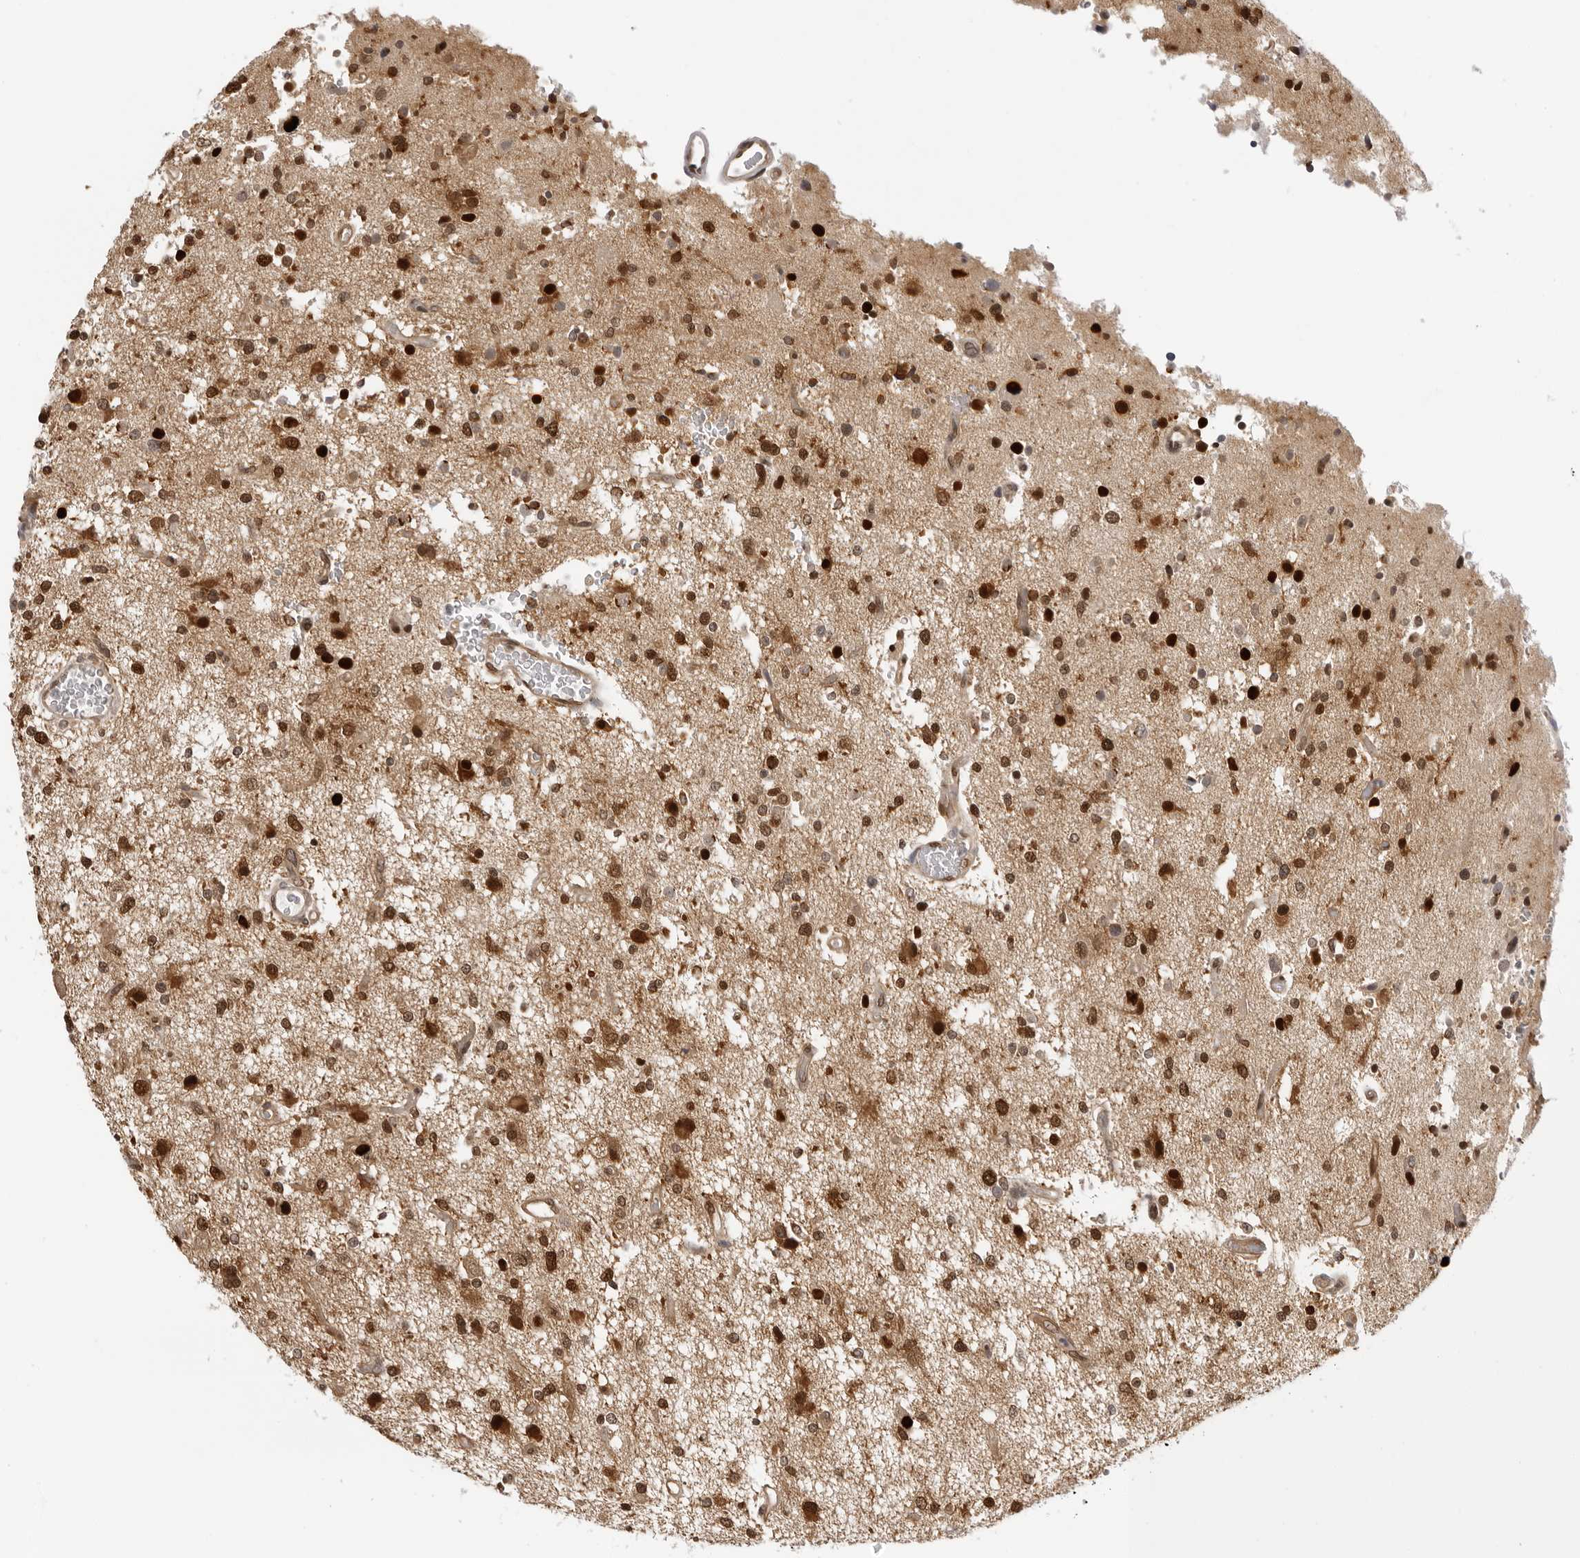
{"staining": {"intensity": "strong", "quantity": ">75%", "location": "cytoplasmic/membranous,nuclear"}, "tissue": "glioma", "cell_type": "Tumor cells", "image_type": "cancer", "snomed": [{"axis": "morphology", "description": "Glioma, malignant, High grade"}, {"axis": "topography", "description": "Brain"}], "caption": "A brown stain highlights strong cytoplasmic/membranous and nuclear expression of a protein in malignant high-grade glioma tumor cells. (IHC, brightfield microscopy, high magnification).", "gene": "WDR77", "patient": {"sex": "male", "age": 33}}